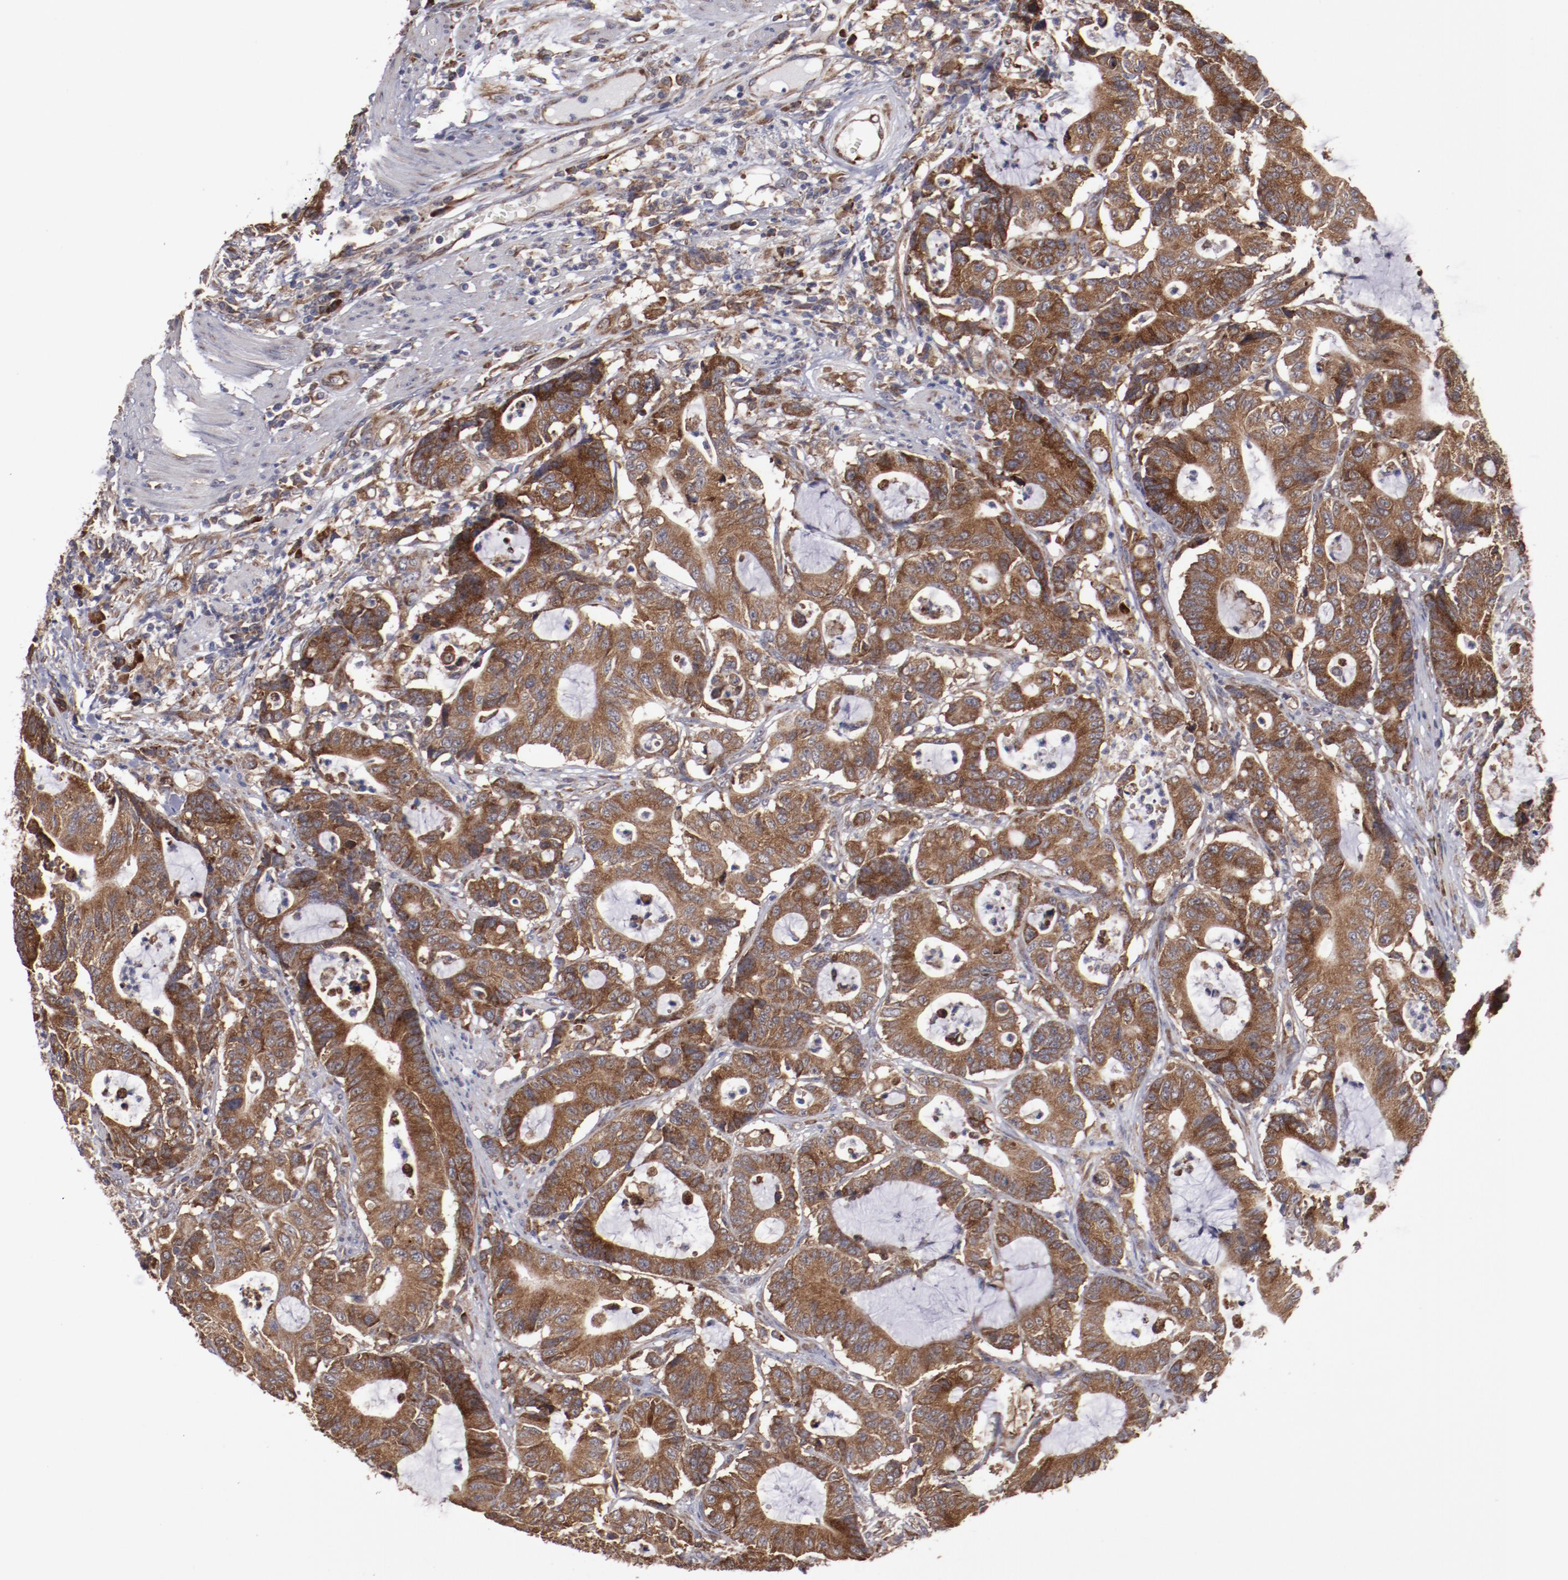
{"staining": {"intensity": "strong", "quantity": ">75%", "location": "cytoplasmic/membranous"}, "tissue": "colorectal cancer", "cell_type": "Tumor cells", "image_type": "cancer", "snomed": [{"axis": "morphology", "description": "Adenocarcinoma, NOS"}, {"axis": "topography", "description": "Colon"}], "caption": "IHC of human colorectal cancer (adenocarcinoma) reveals high levels of strong cytoplasmic/membranous expression in about >75% of tumor cells.", "gene": "RPS4Y1", "patient": {"sex": "female", "age": 84}}